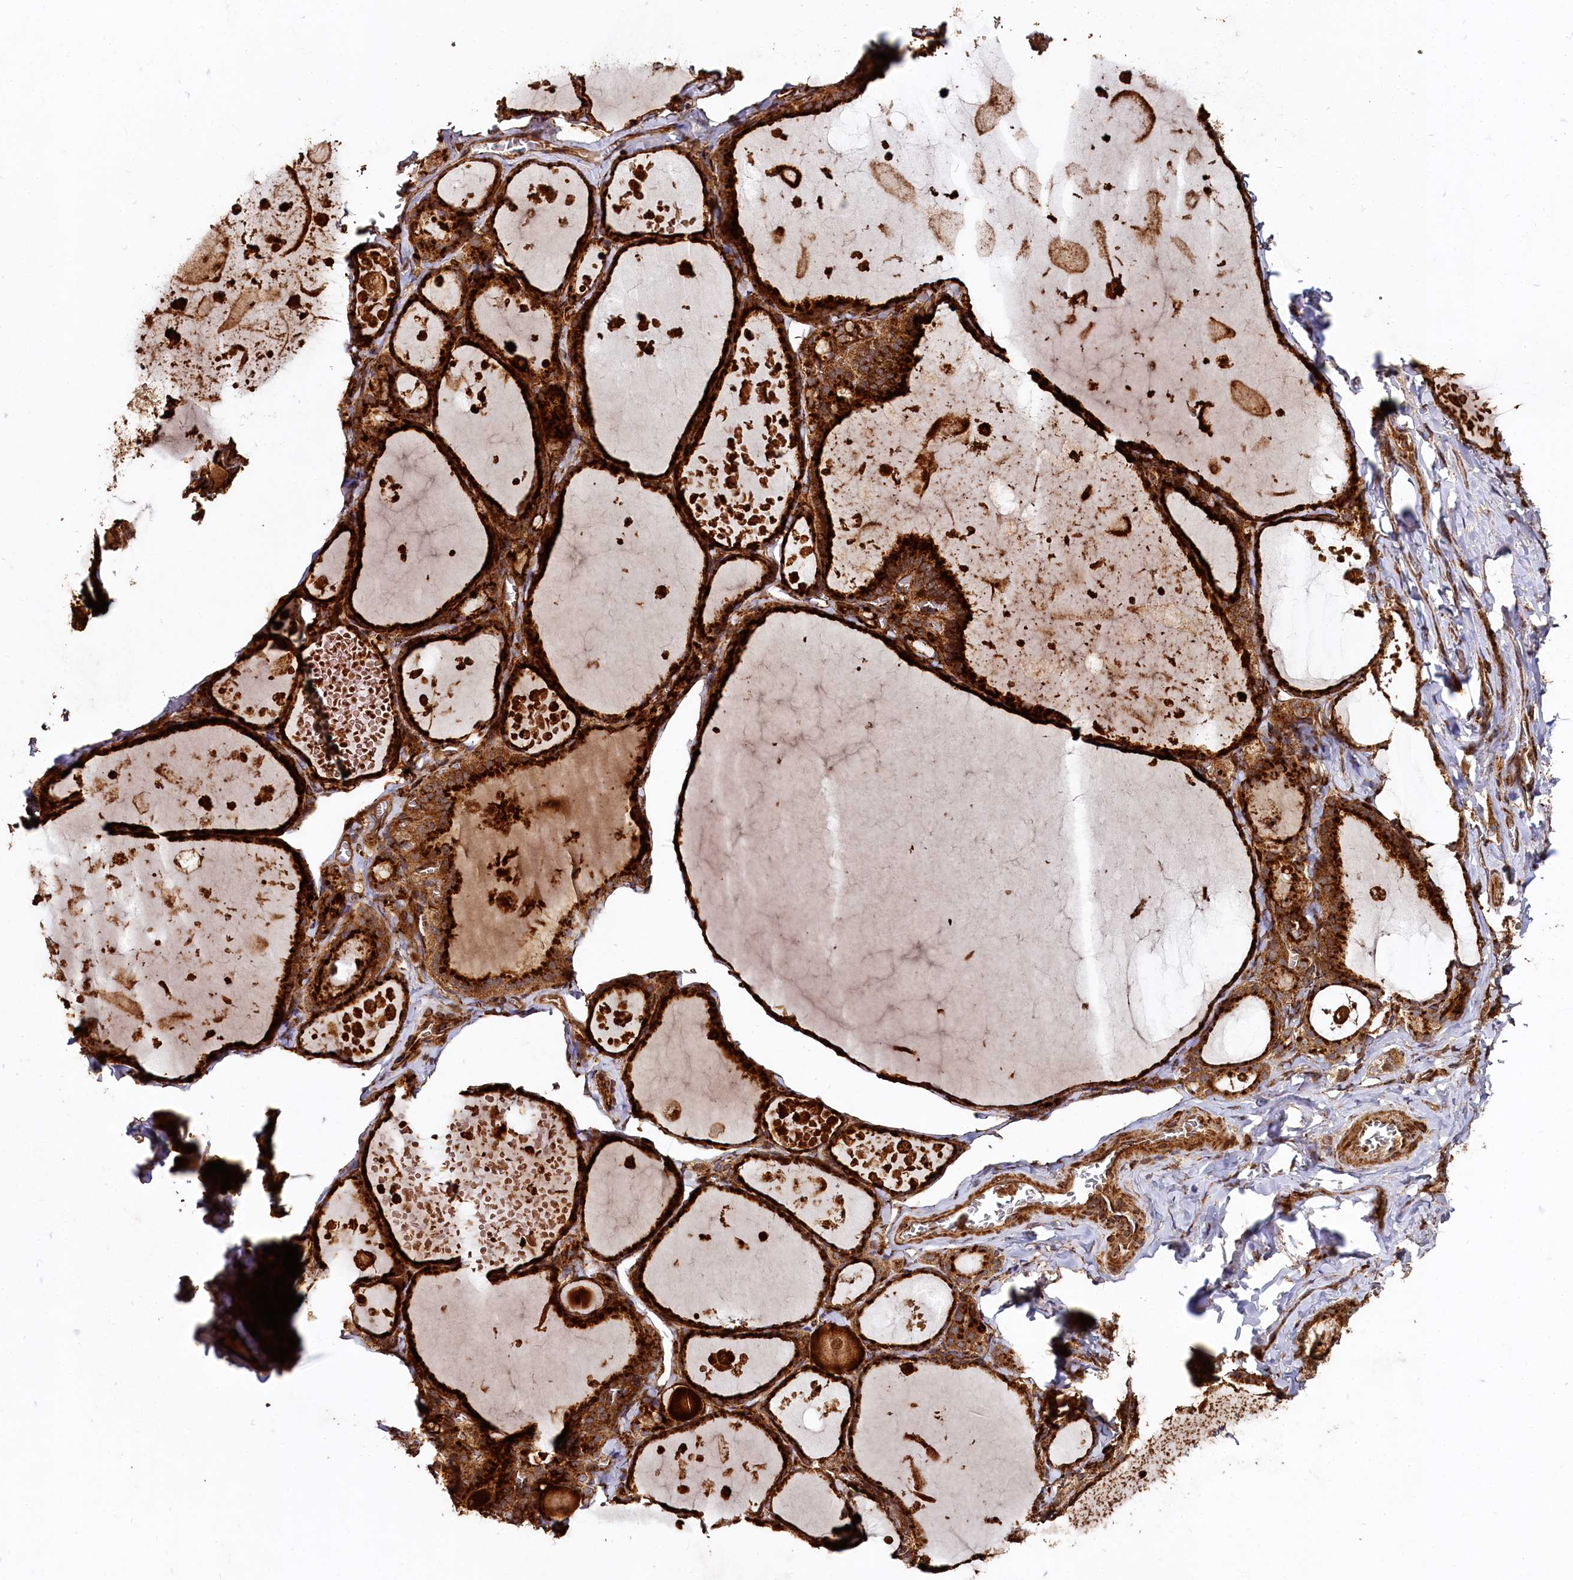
{"staining": {"intensity": "strong", "quantity": ">75%", "location": "cytoplasmic/membranous"}, "tissue": "thyroid gland", "cell_type": "Glandular cells", "image_type": "normal", "snomed": [{"axis": "morphology", "description": "Normal tissue, NOS"}, {"axis": "topography", "description": "Thyroid gland"}], "caption": "DAB immunohistochemical staining of normal human thyroid gland shows strong cytoplasmic/membranous protein expression in about >75% of glandular cells.", "gene": "WDR73", "patient": {"sex": "male", "age": 56}}